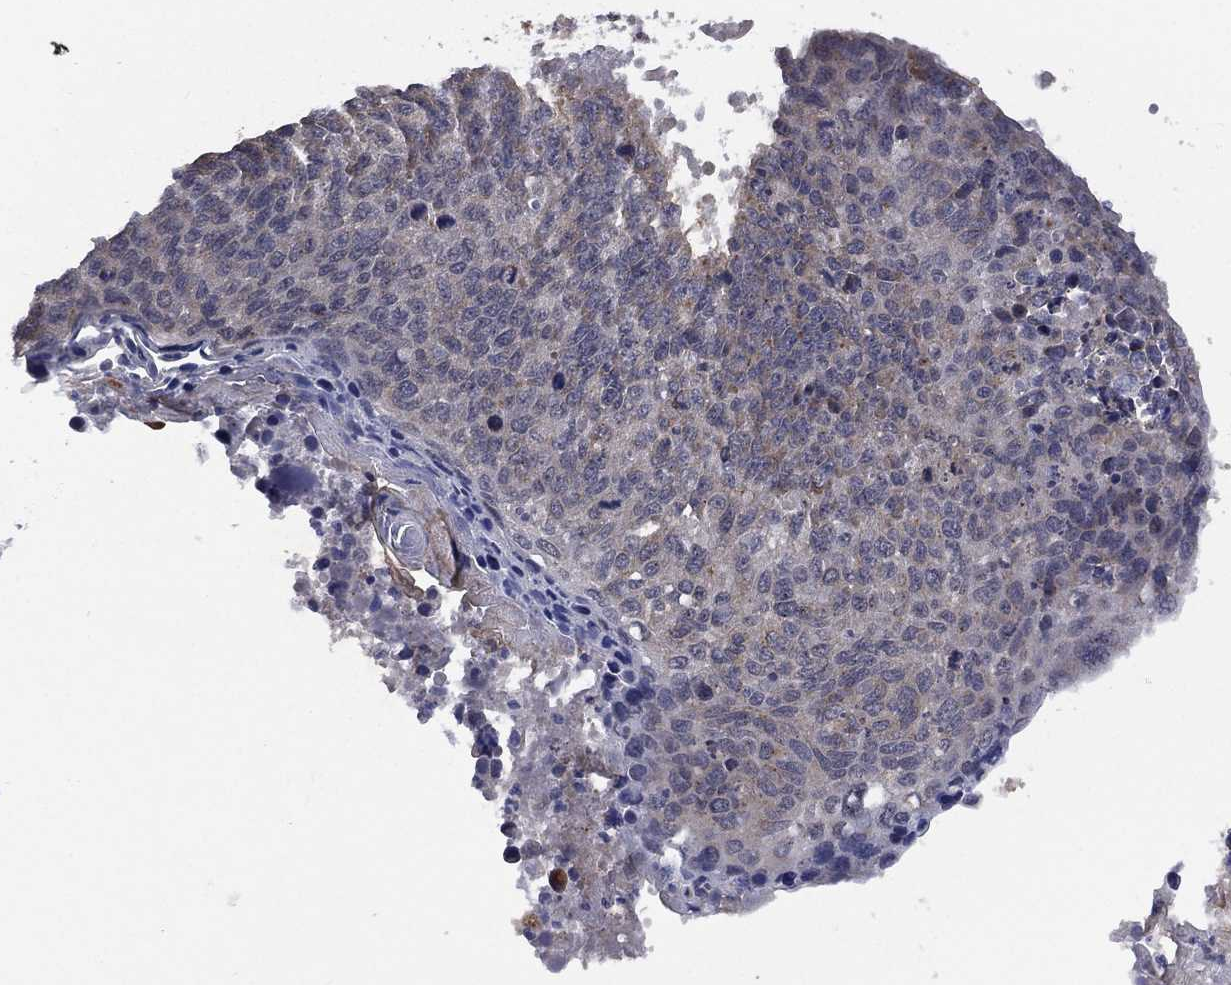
{"staining": {"intensity": "negative", "quantity": "none", "location": "none"}, "tissue": "lung cancer", "cell_type": "Tumor cells", "image_type": "cancer", "snomed": [{"axis": "morphology", "description": "Squamous cell carcinoma, NOS"}, {"axis": "topography", "description": "Lung"}], "caption": "This is an IHC photomicrograph of human squamous cell carcinoma (lung). There is no positivity in tumor cells.", "gene": "SELENOO", "patient": {"sex": "male", "age": 73}}